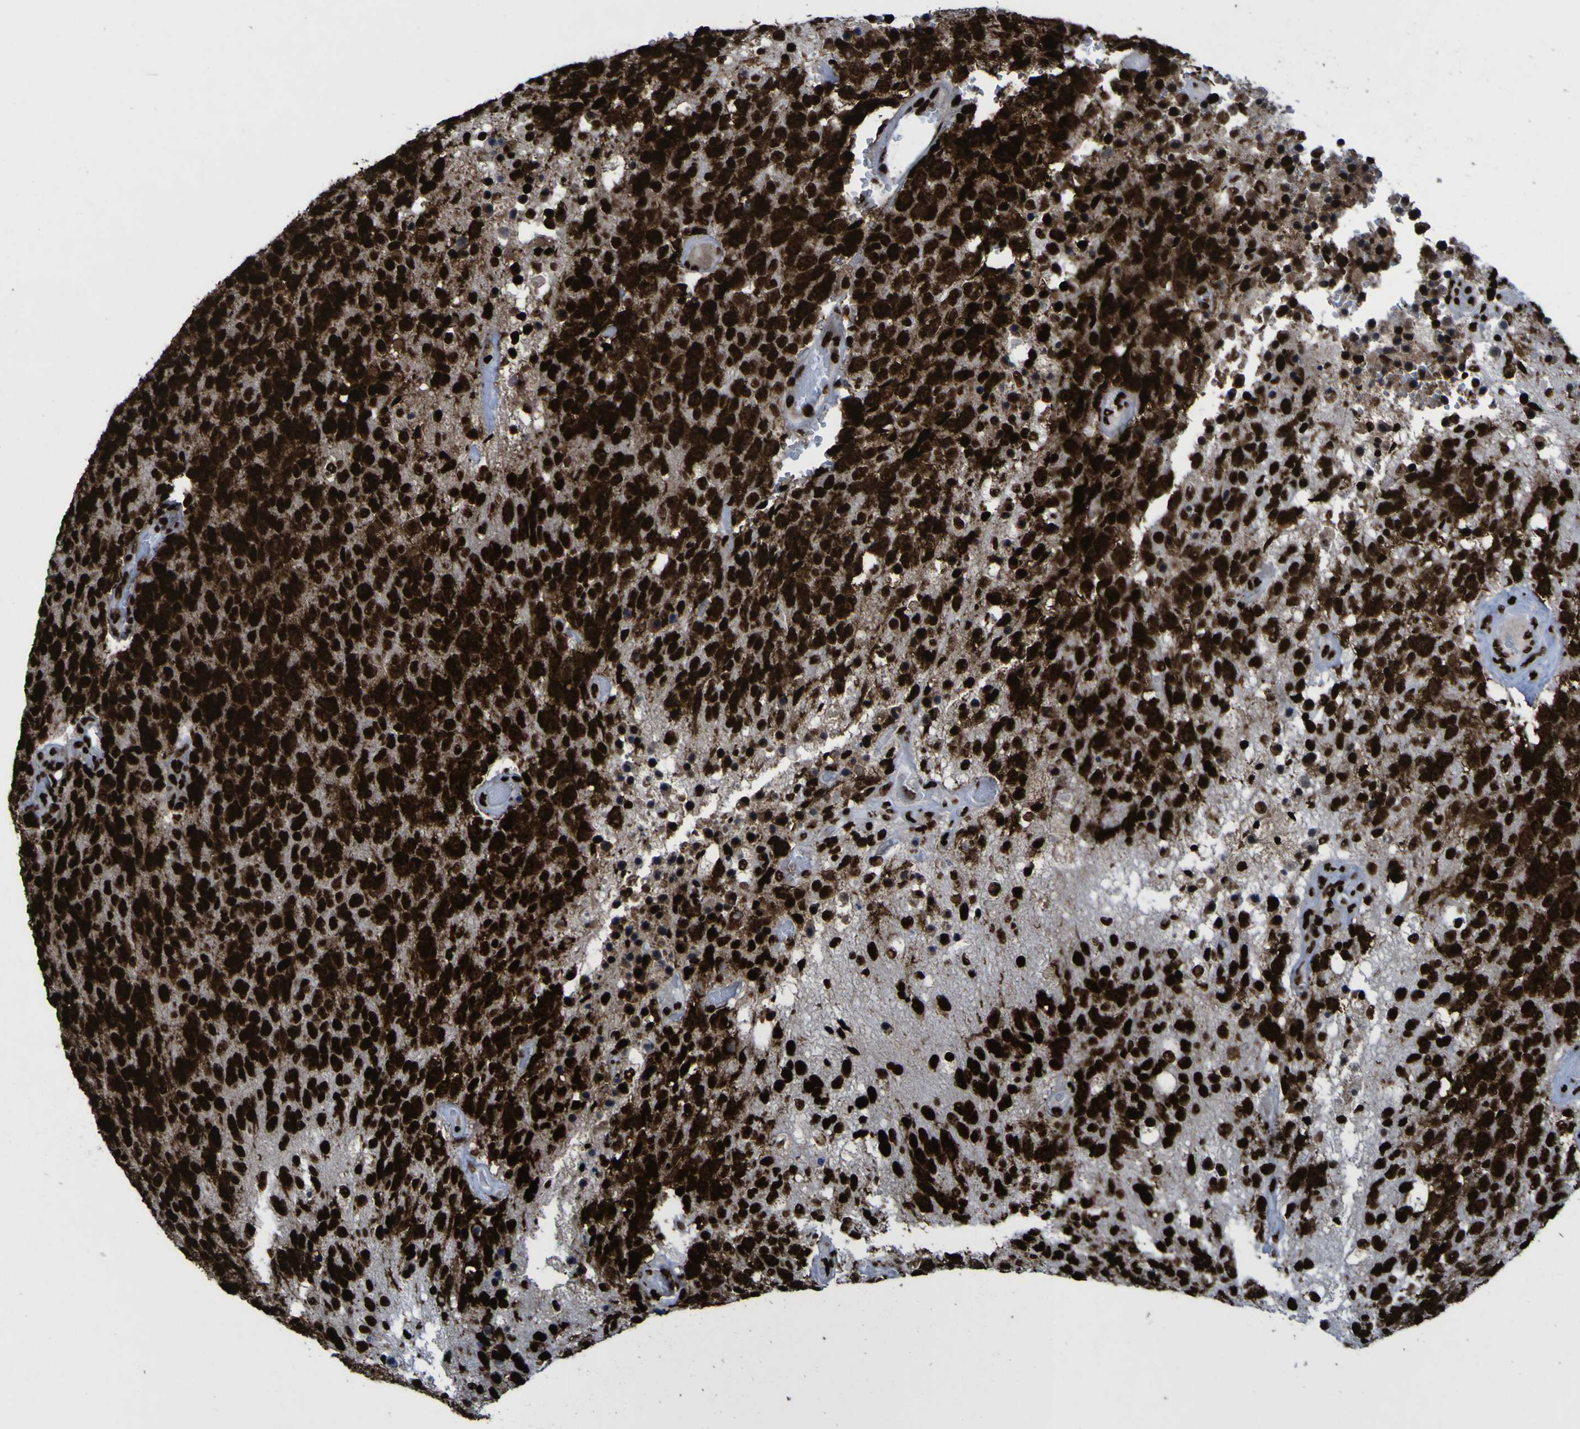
{"staining": {"intensity": "strong", "quantity": ">75%", "location": "nuclear"}, "tissue": "glioma", "cell_type": "Tumor cells", "image_type": "cancer", "snomed": [{"axis": "morphology", "description": "Glioma, malignant, High grade"}, {"axis": "topography", "description": "pancreas cauda"}], "caption": "Immunohistochemistry photomicrograph of neoplastic tissue: glioma stained using immunohistochemistry displays high levels of strong protein expression localized specifically in the nuclear of tumor cells, appearing as a nuclear brown color.", "gene": "NPM1", "patient": {"sex": "male", "age": 60}}